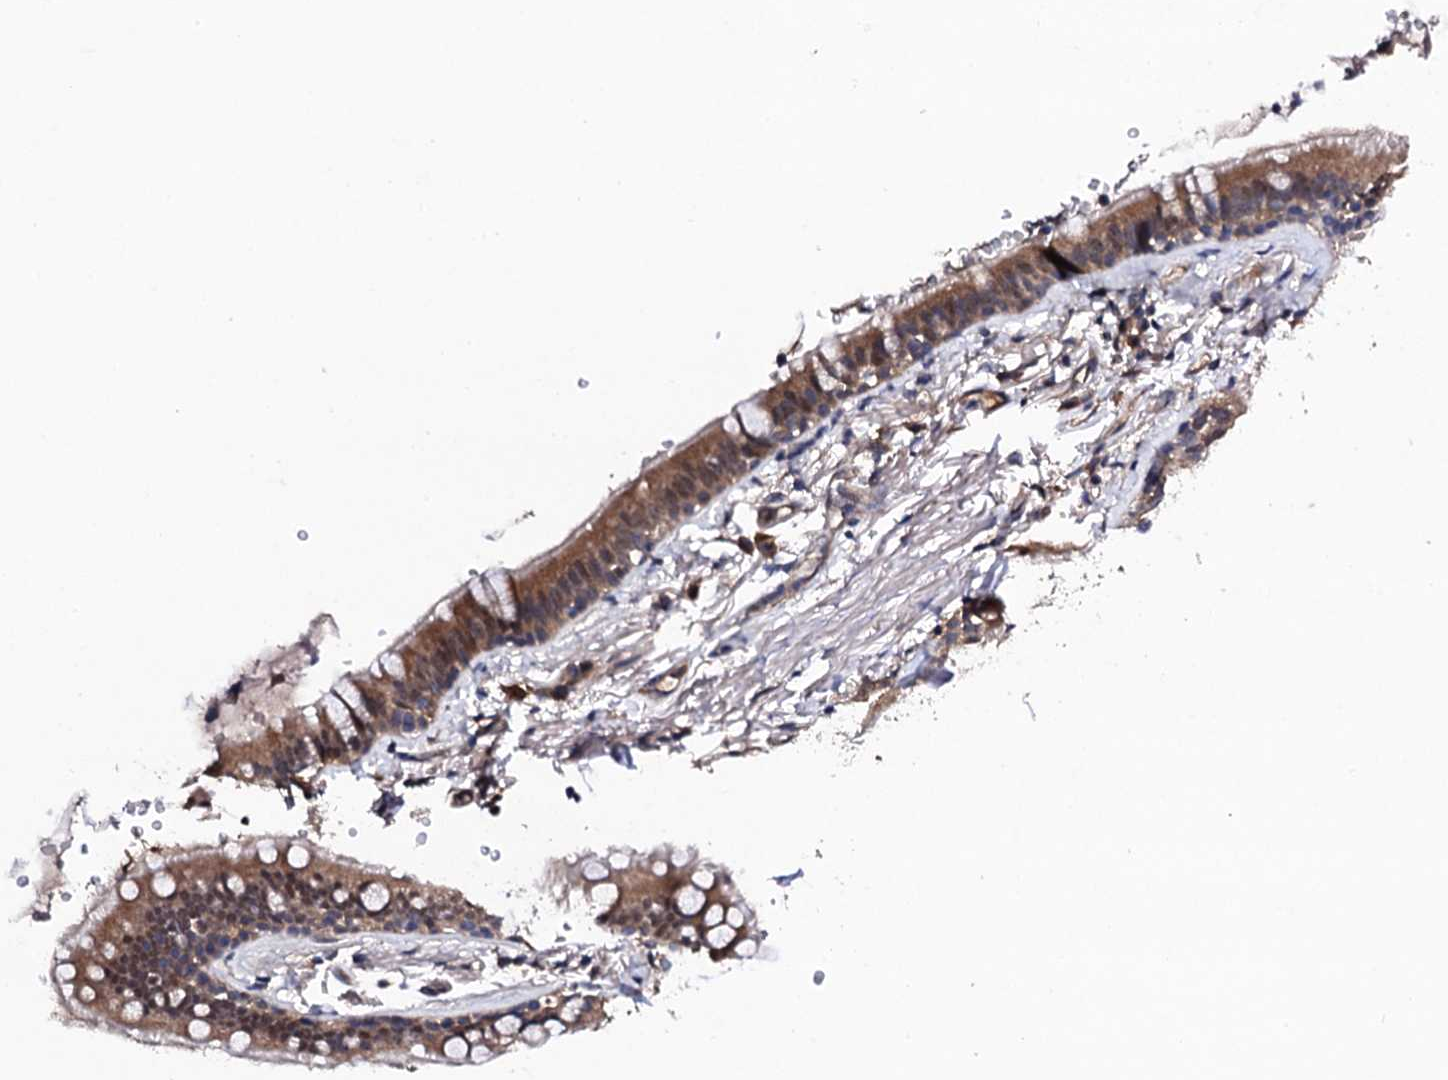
{"staining": {"intensity": "weak", "quantity": "<25%", "location": "cytoplasmic/membranous"}, "tissue": "adipose tissue", "cell_type": "Adipocytes", "image_type": "normal", "snomed": [{"axis": "morphology", "description": "Normal tissue, NOS"}, {"axis": "topography", "description": "Lymph node"}, {"axis": "topography", "description": "Bronchus"}], "caption": "Immunohistochemistry histopathology image of unremarkable human adipose tissue stained for a protein (brown), which reveals no positivity in adipocytes. (Stains: DAB immunohistochemistry with hematoxylin counter stain, Microscopy: brightfield microscopy at high magnification).", "gene": "IP6K1", "patient": {"sex": "male", "age": 63}}